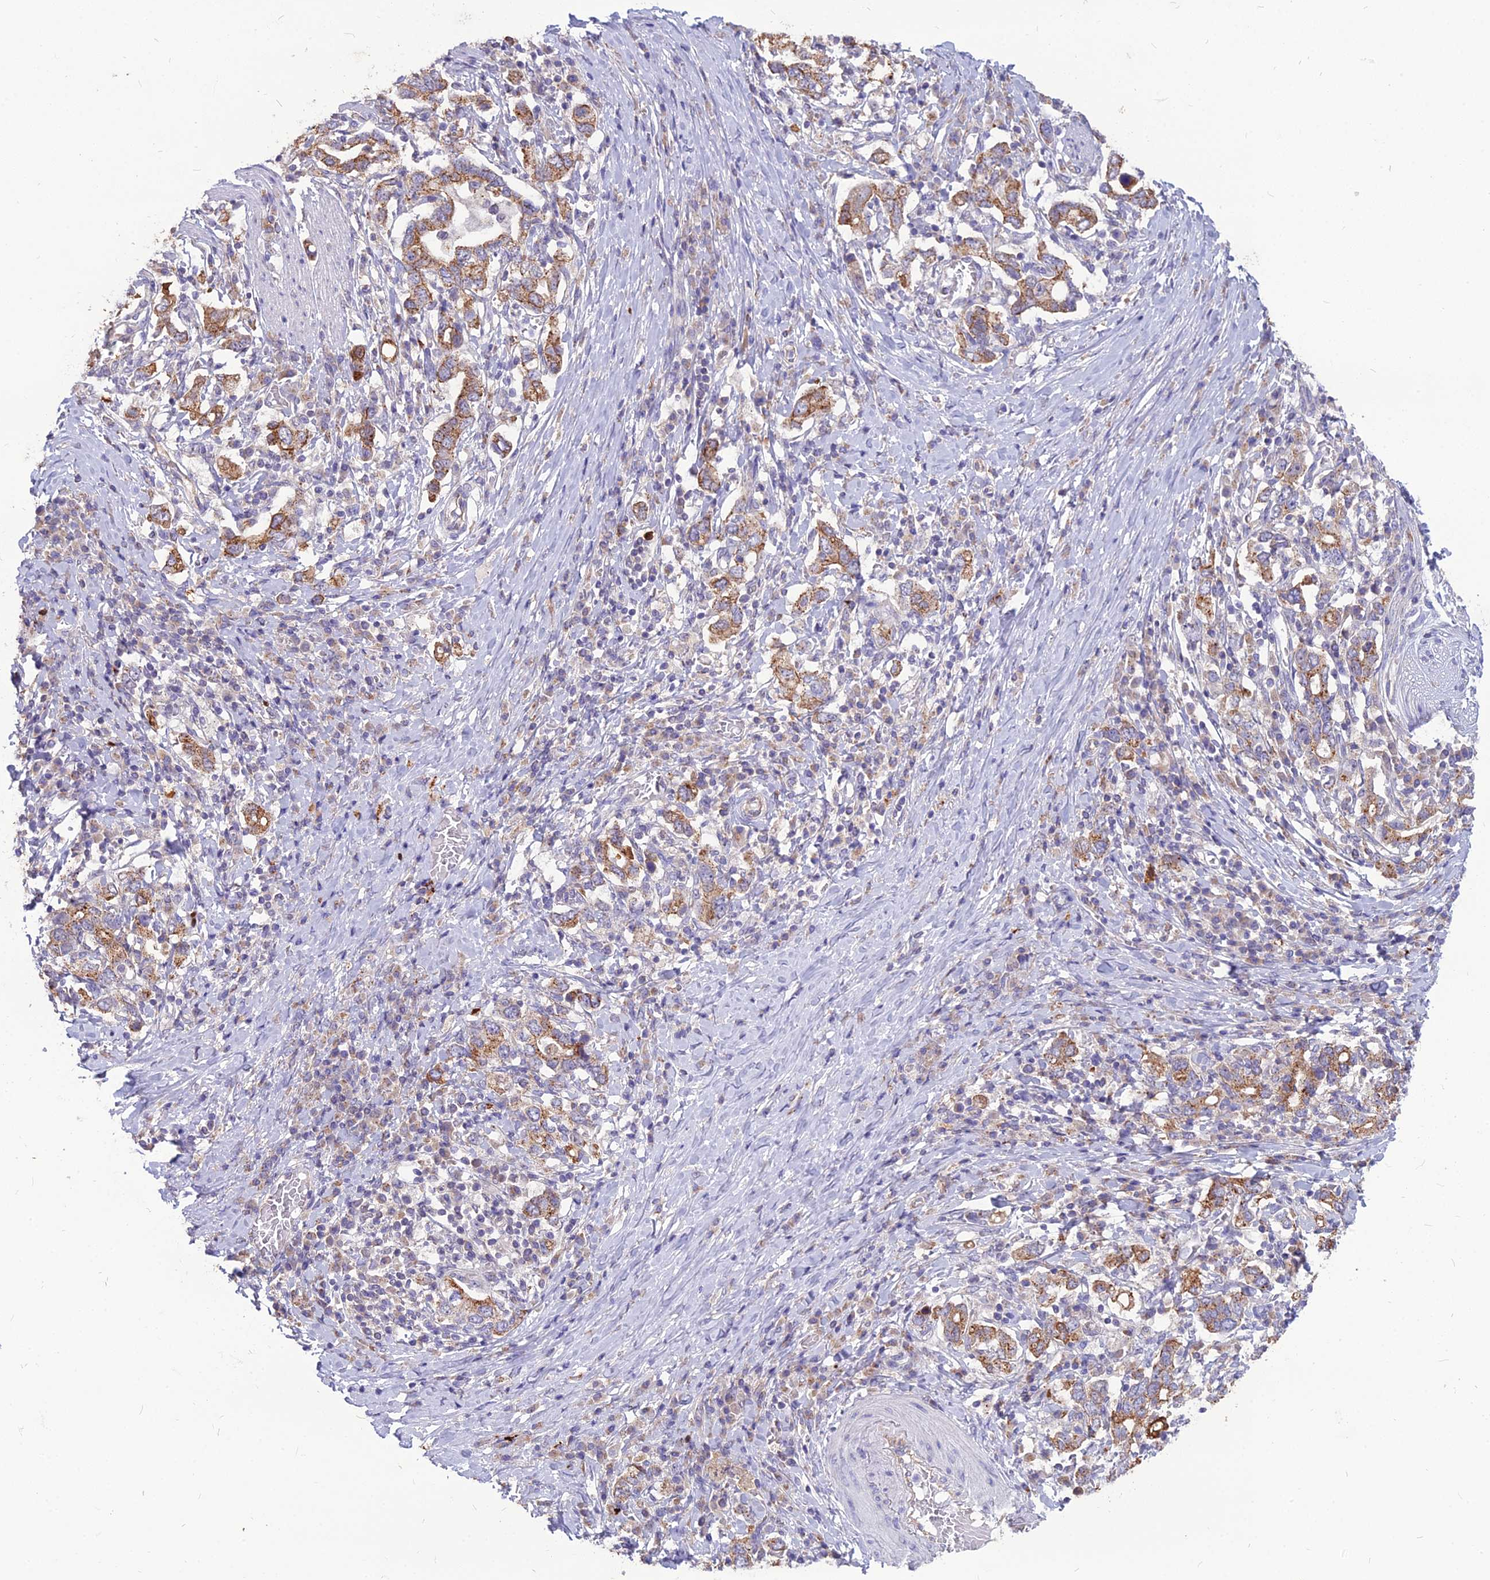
{"staining": {"intensity": "moderate", "quantity": ">75%", "location": "cytoplasmic/membranous"}, "tissue": "stomach cancer", "cell_type": "Tumor cells", "image_type": "cancer", "snomed": [{"axis": "morphology", "description": "Adenocarcinoma, NOS"}, {"axis": "topography", "description": "Stomach, upper"}, {"axis": "topography", "description": "Stomach"}], "caption": "This histopathology image shows stomach adenocarcinoma stained with immunohistochemistry to label a protein in brown. The cytoplasmic/membranous of tumor cells show moderate positivity for the protein. Nuclei are counter-stained blue.", "gene": "PCED1B", "patient": {"sex": "male", "age": 62}}